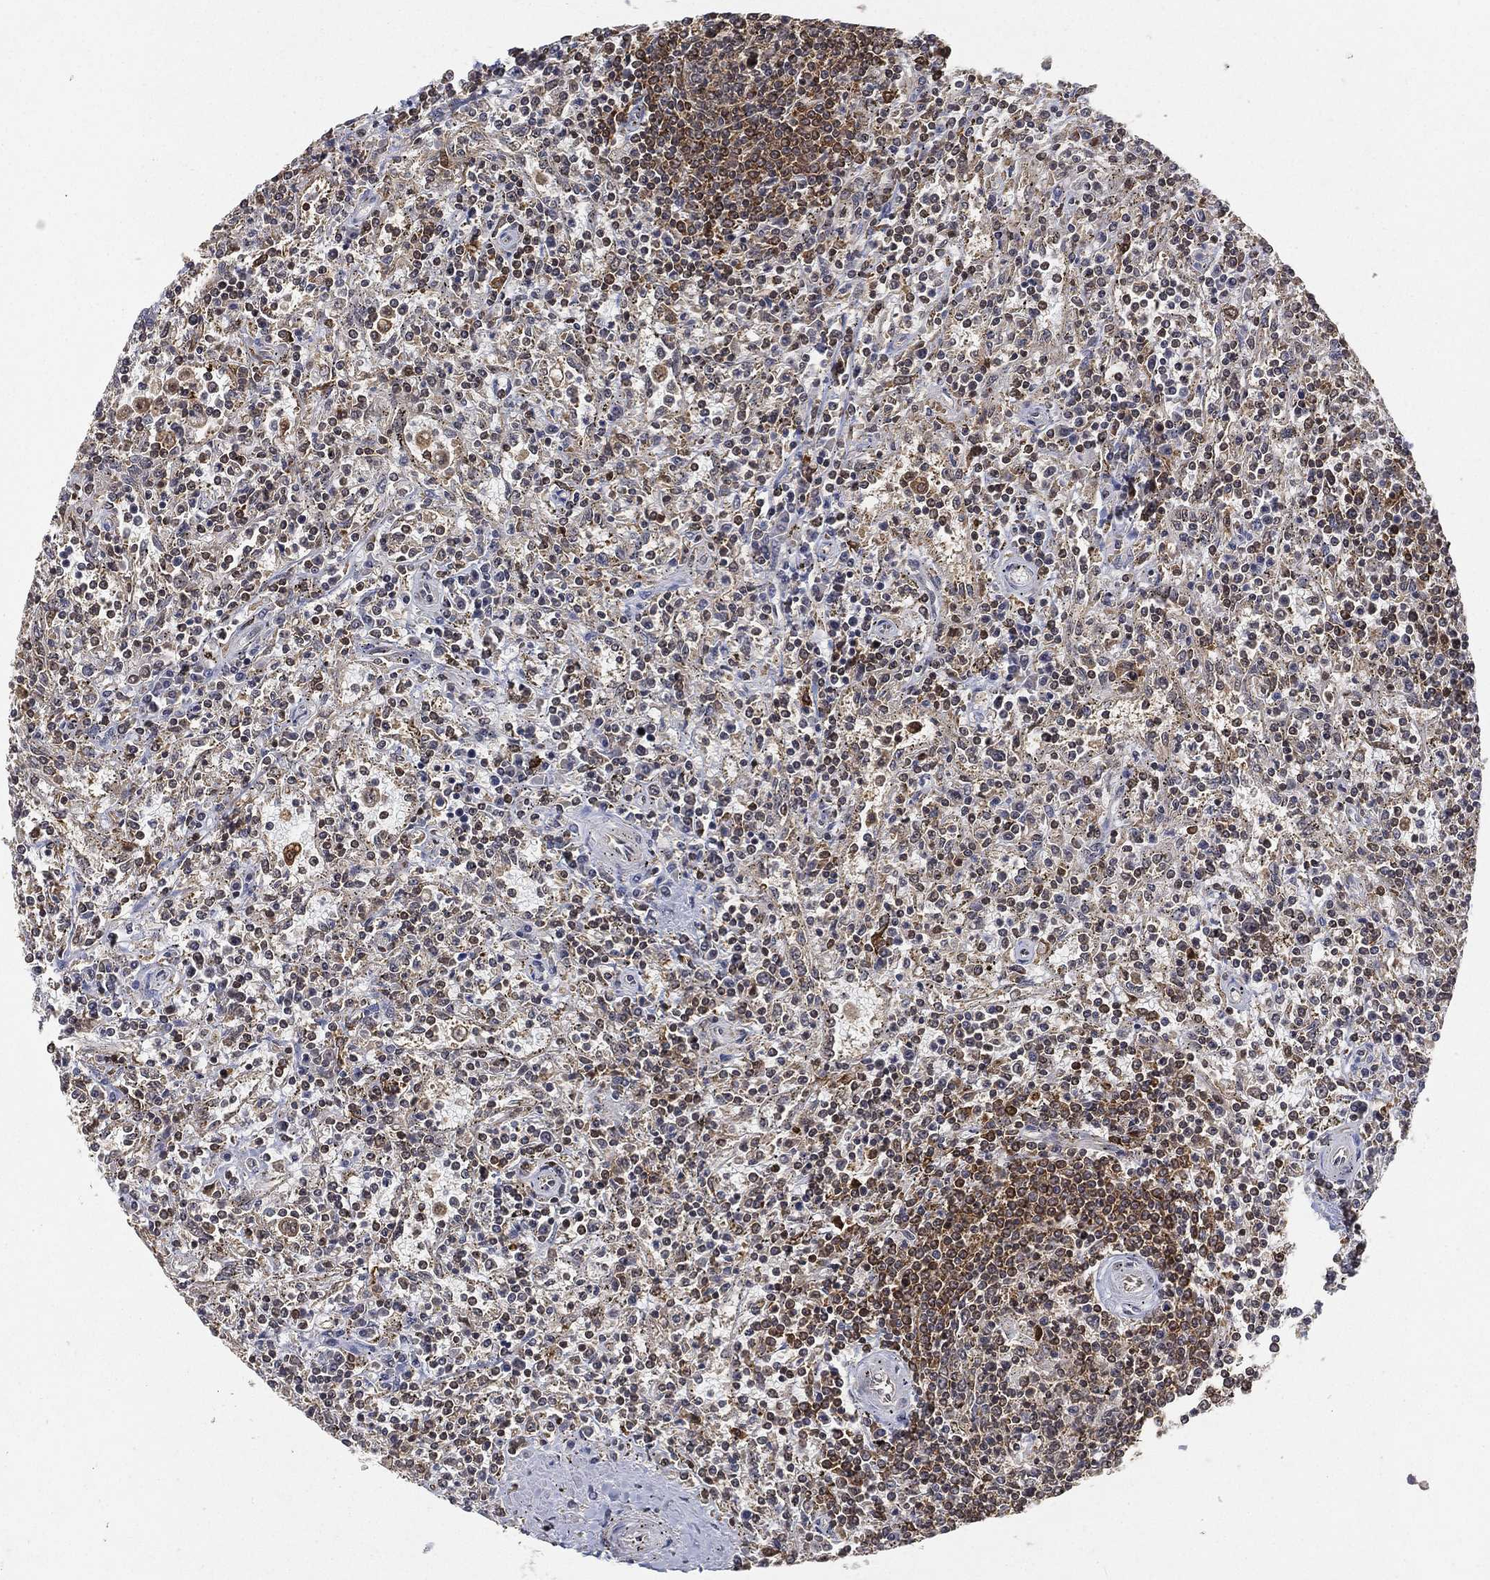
{"staining": {"intensity": "moderate", "quantity": "<25%", "location": "cytoplasmic/membranous"}, "tissue": "lymphoma", "cell_type": "Tumor cells", "image_type": "cancer", "snomed": [{"axis": "morphology", "description": "Malignant lymphoma, non-Hodgkin's type, Low grade"}, {"axis": "topography", "description": "Spleen"}], "caption": "DAB (3,3'-diaminobenzidine) immunohistochemical staining of human lymphoma exhibits moderate cytoplasmic/membranous protein staining in approximately <25% of tumor cells. (DAB = brown stain, brightfield microscopy at high magnification).", "gene": "WDR26", "patient": {"sex": "male", "age": 62}}